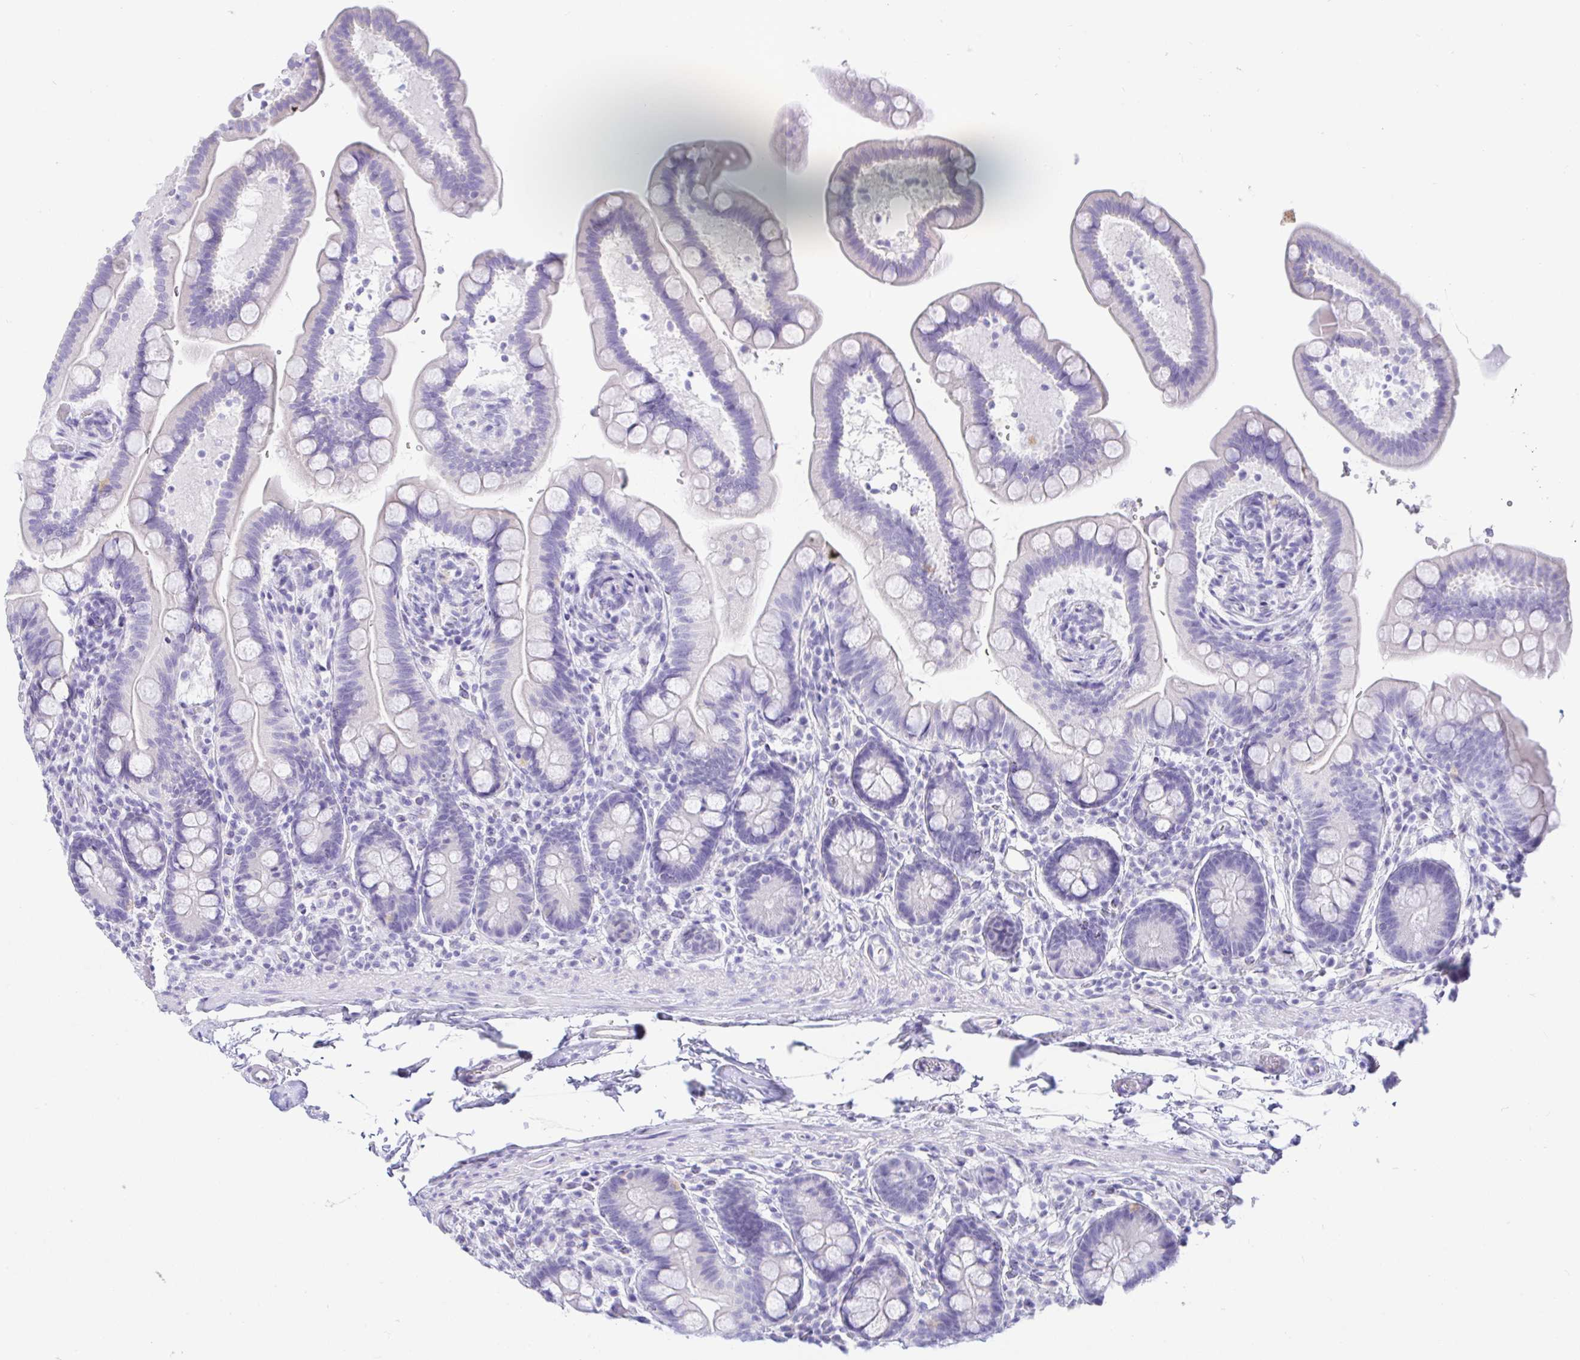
{"staining": {"intensity": "negative", "quantity": "none", "location": "none"}, "tissue": "colon", "cell_type": "Endothelial cells", "image_type": "normal", "snomed": [{"axis": "morphology", "description": "Normal tissue, NOS"}, {"axis": "topography", "description": "Smooth muscle"}, {"axis": "topography", "description": "Colon"}], "caption": "DAB immunohistochemical staining of benign colon shows no significant staining in endothelial cells. (Immunohistochemistry, brightfield microscopy, high magnification).", "gene": "PAX8", "patient": {"sex": "male", "age": 73}}